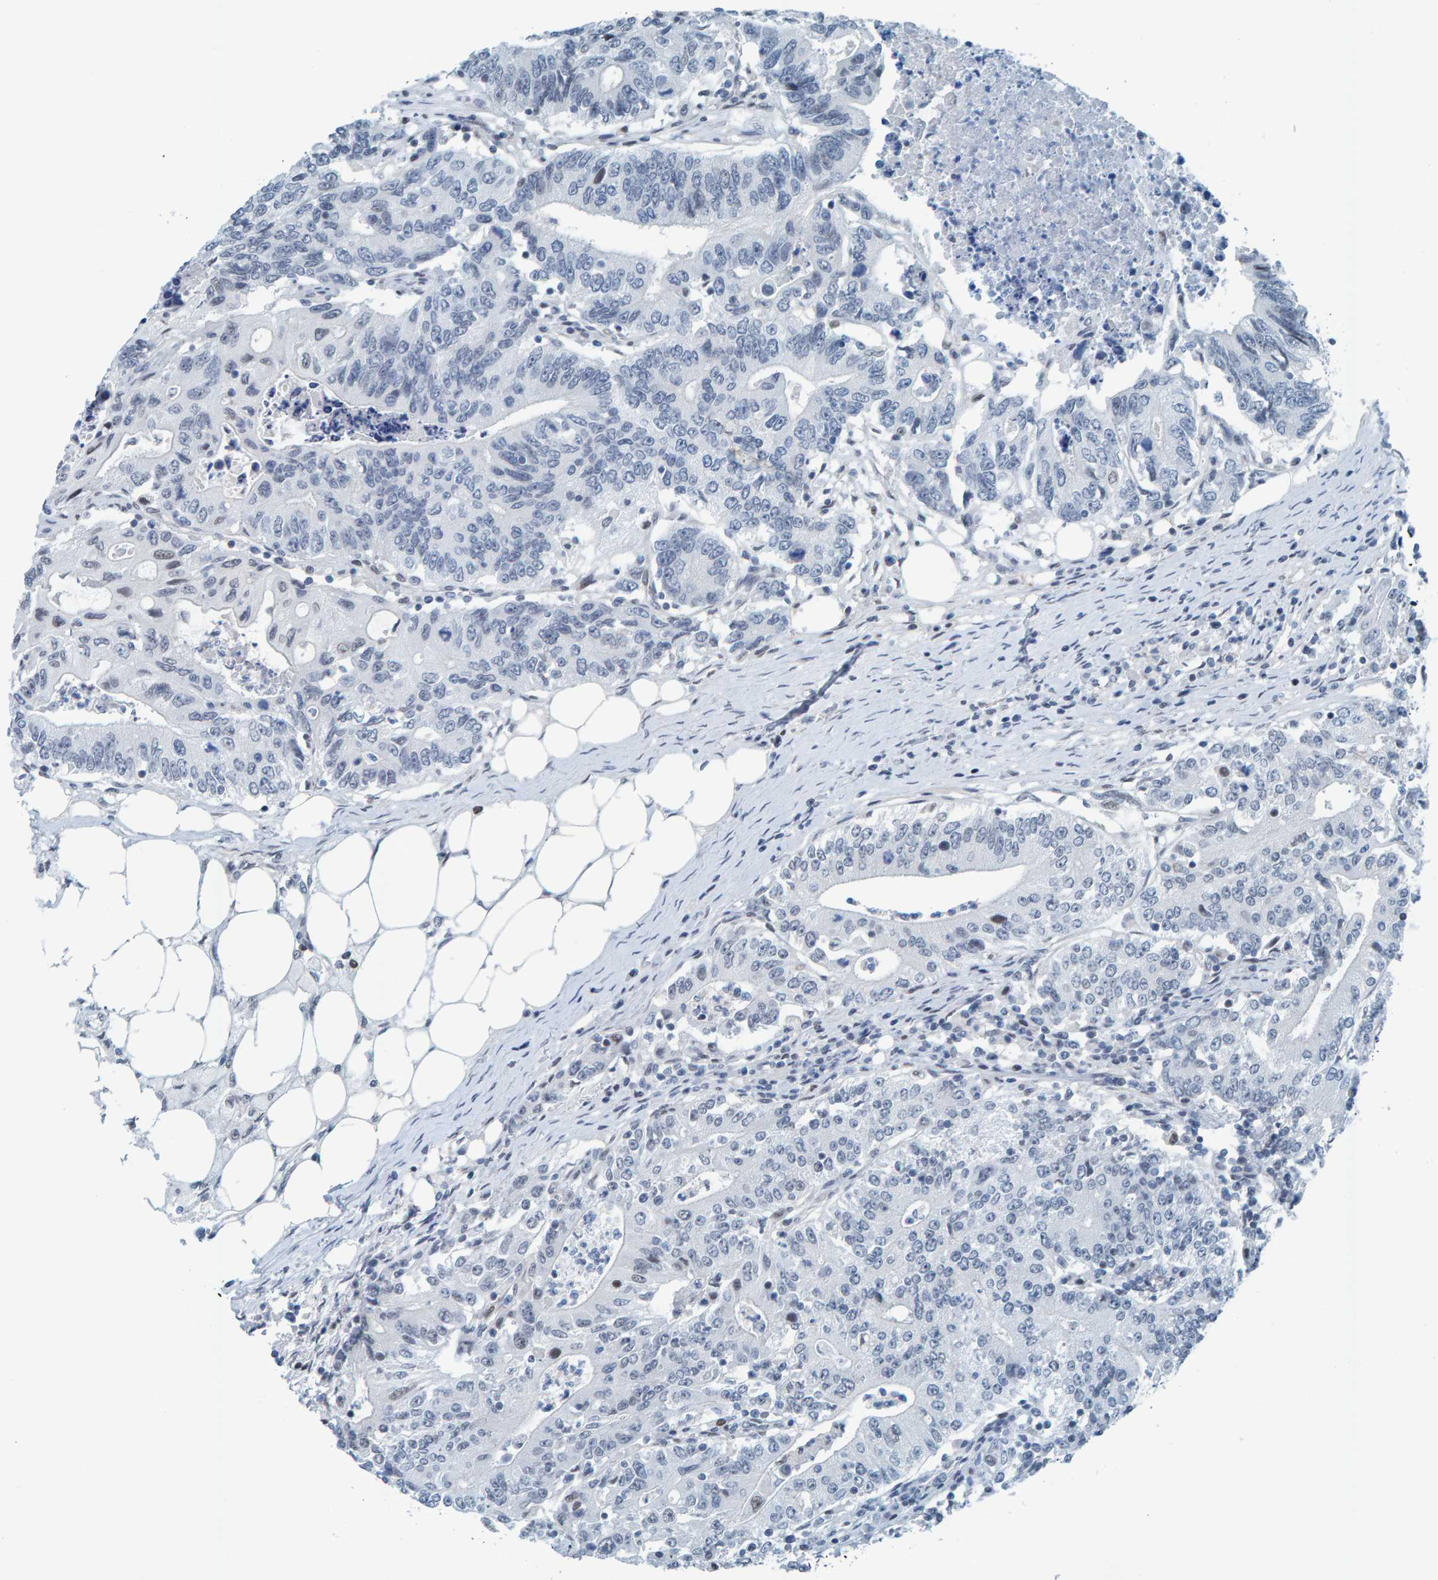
{"staining": {"intensity": "negative", "quantity": "none", "location": "none"}, "tissue": "colorectal cancer", "cell_type": "Tumor cells", "image_type": "cancer", "snomed": [{"axis": "morphology", "description": "Adenocarcinoma, NOS"}, {"axis": "topography", "description": "Colon"}], "caption": "Human colorectal cancer (adenocarcinoma) stained for a protein using immunohistochemistry demonstrates no positivity in tumor cells.", "gene": "CNP", "patient": {"sex": "female", "age": 77}}